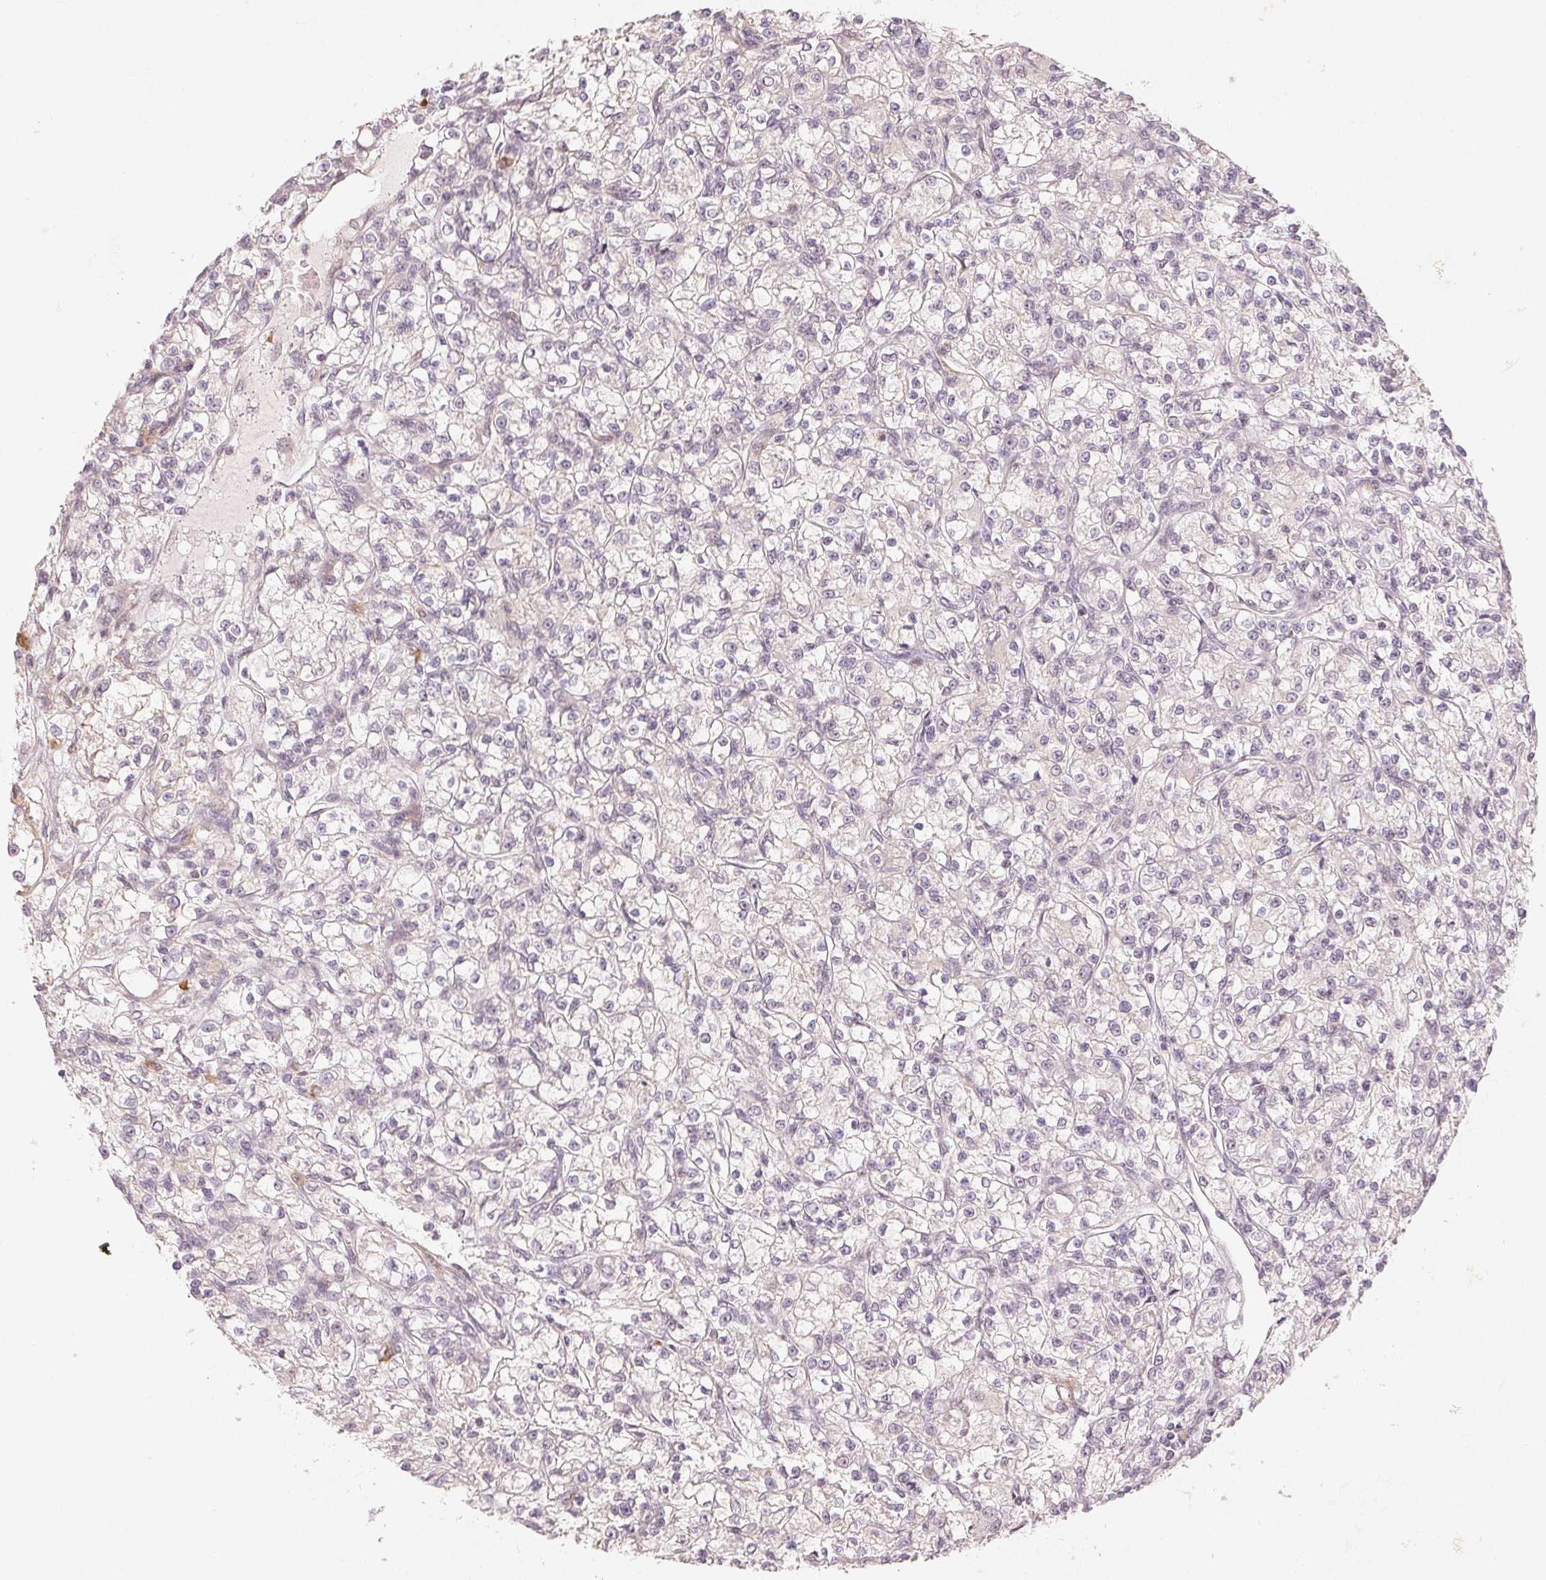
{"staining": {"intensity": "negative", "quantity": "none", "location": "none"}, "tissue": "renal cancer", "cell_type": "Tumor cells", "image_type": "cancer", "snomed": [{"axis": "morphology", "description": "Adenocarcinoma, NOS"}, {"axis": "topography", "description": "Kidney"}], "caption": "An immunohistochemistry histopathology image of adenocarcinoma (renal) is shown. There is no staining in tumor cells of adenocarcinoma (renal).", "gene": "DENND2C", "patient": {"sex": "female", "age": 59}}